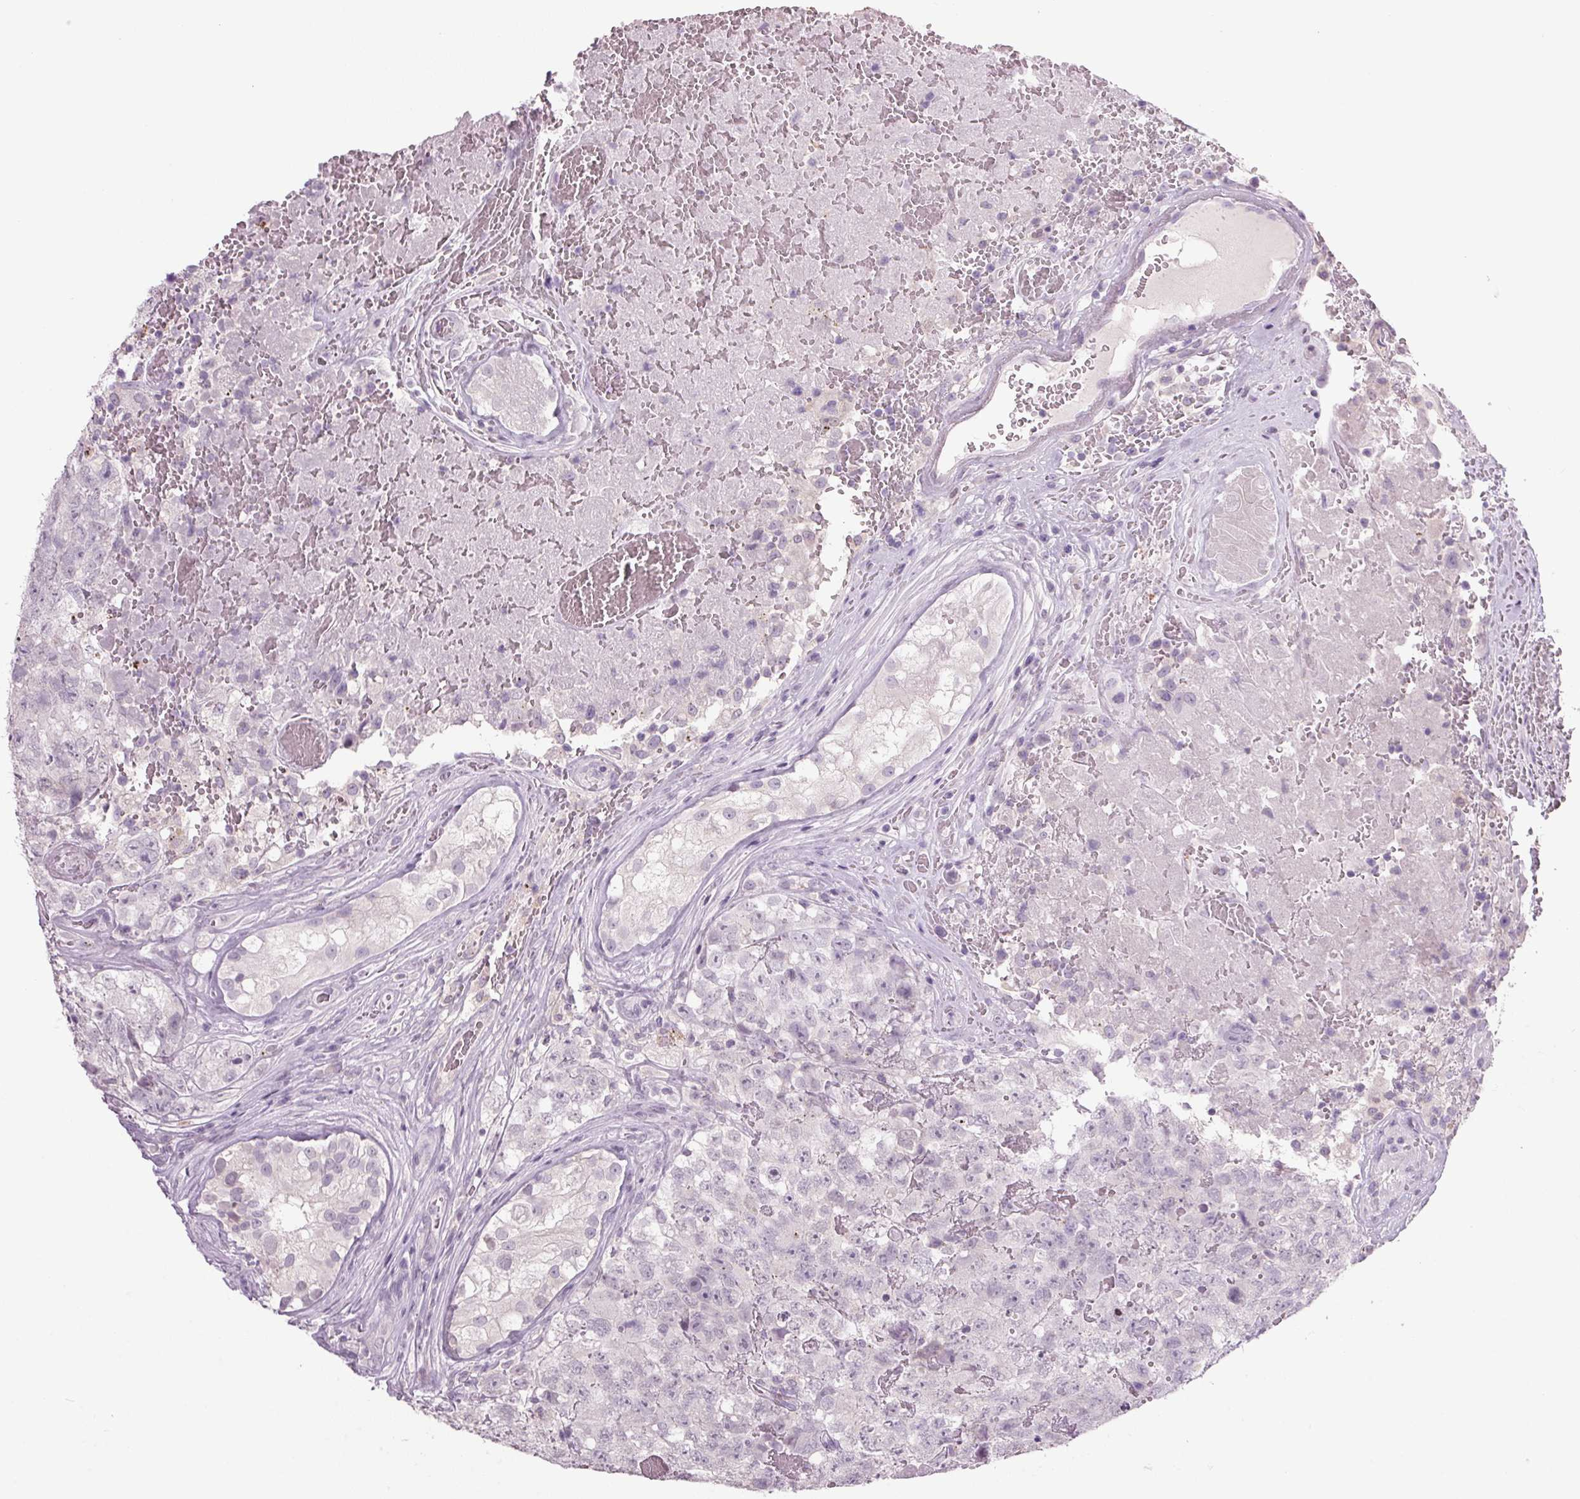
{"staining": {"intensity": "negative", "quantity": "none", "location": "none"}, "tissue": "testis cancer", "cell_type": "Tumor cells", "image_type": "cancer", "snomed": [{"axis": "morphology", "description": "Carcinoma, Embryonal, NOS"}, {"axis": "topography", "description": "Testis"}], "caption": "Immunohistochemistry (IHC) image of human embryonal carcinoma (testis) stained for a protein (brown), which reveals no expression in tumor cells.", "gene": "PPP1R1A", "patient": {"sex": "male", "age": 18}}